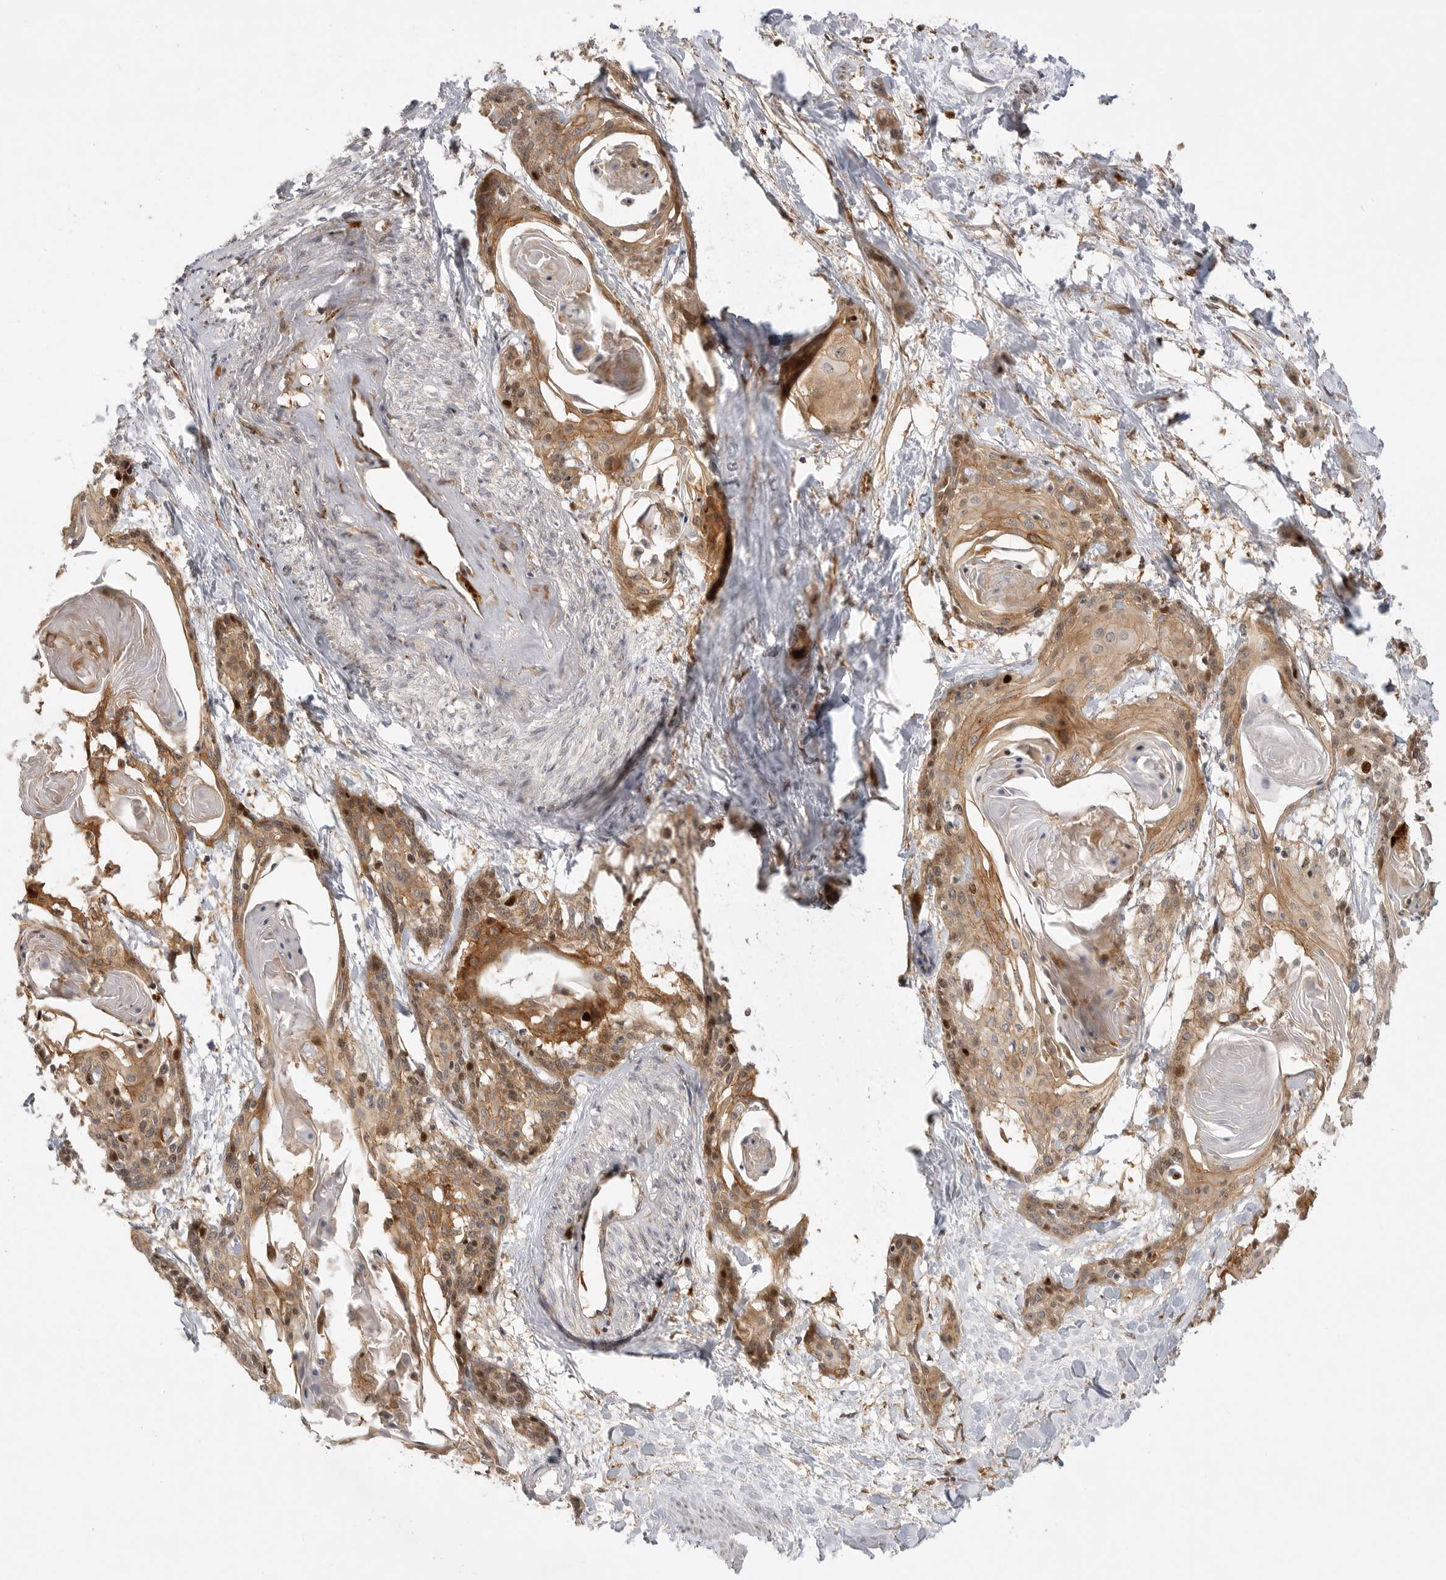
{"staining": {"intensity": "moderate", "quantity": ">75%", "location": "cytoplasmic/membranous,nuclear"}, "tissue": "cervical cancer", "cell_type": "Tumor cells", "image_type": "cancer", "snomed": [{"axis": "morphology", "description": "Squamous cell carcinoma, NOS"}, {"axis": "topography", "description": "Cervix"}], "caption": "Protein analysis of cervical squamous cell carcinoma tissue displays moderate cytoplasmic/membranous and nuclear expression in approximately >75% of tumor cells. (DAB (3,3'-diaminobenzidine) IHC, brown staining for protein, blue staining for nuclei).", "gene": "CSNK1G3", "patient": {"sex": "female", "age": 57}}